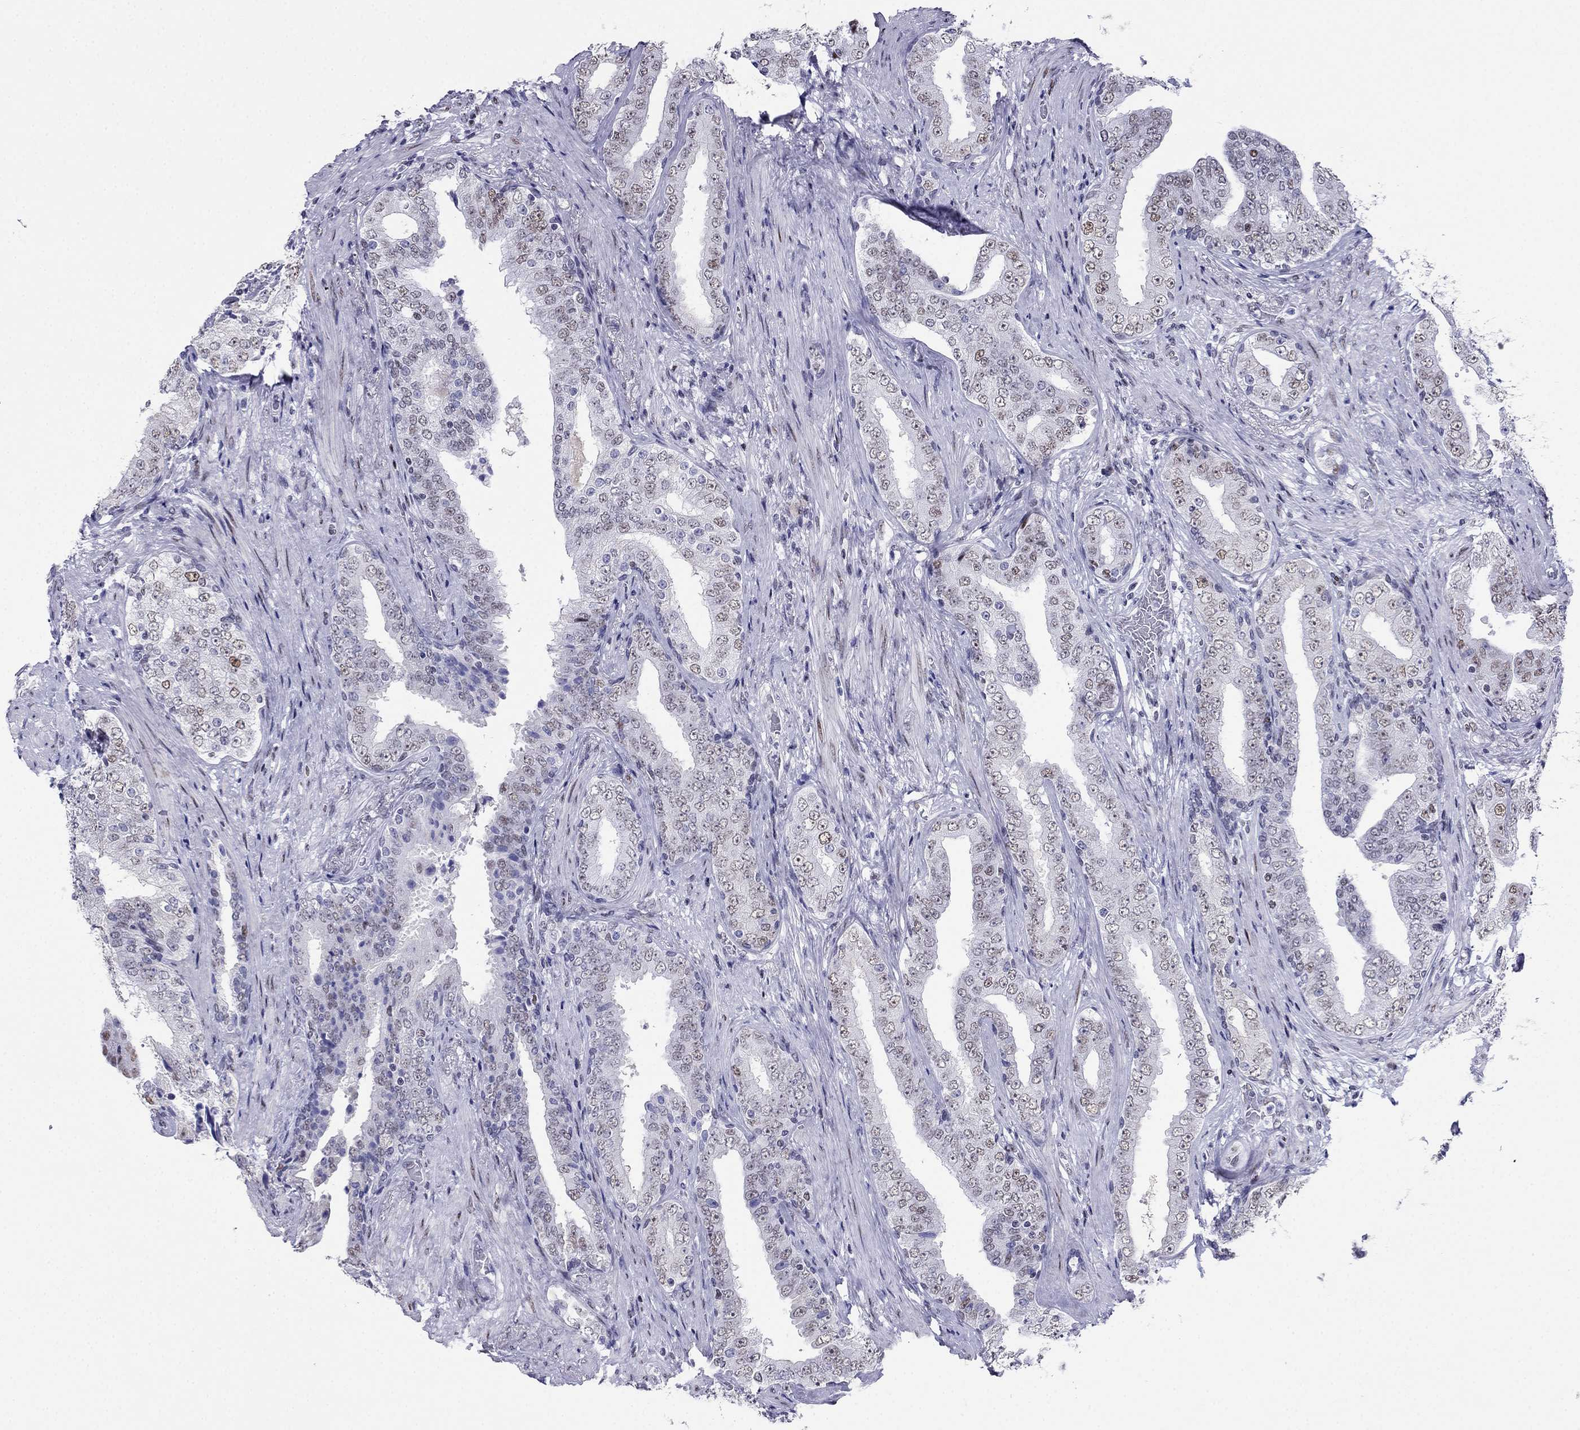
{"staining": {"intensity": "weak", "quantity": "<25%", "location": "nuclear"}, "tissue": "prostate cancer", "cell_type": "Tumor cells", "image_type": "cancer", "snomed": [{"axis": "morphology", "description": "Adenocarcinoma, Low grade"}, {"axis": "topography", "description": "Prostate and seminal vesicle, NOS"}], "caption": "The histopathology image shows no significant expression in tumor cells of adenocarcinoma (low-grade) (prostate). The staining was performed using DAB (3,3'-diaminobenzidine) to visualize the protein expression in brown, while the nuclei were stained in blue with hematoxylin (Magnification: 20x).", "gene": "PPM1G", "patient": {"sex": "male", "age": 61}}